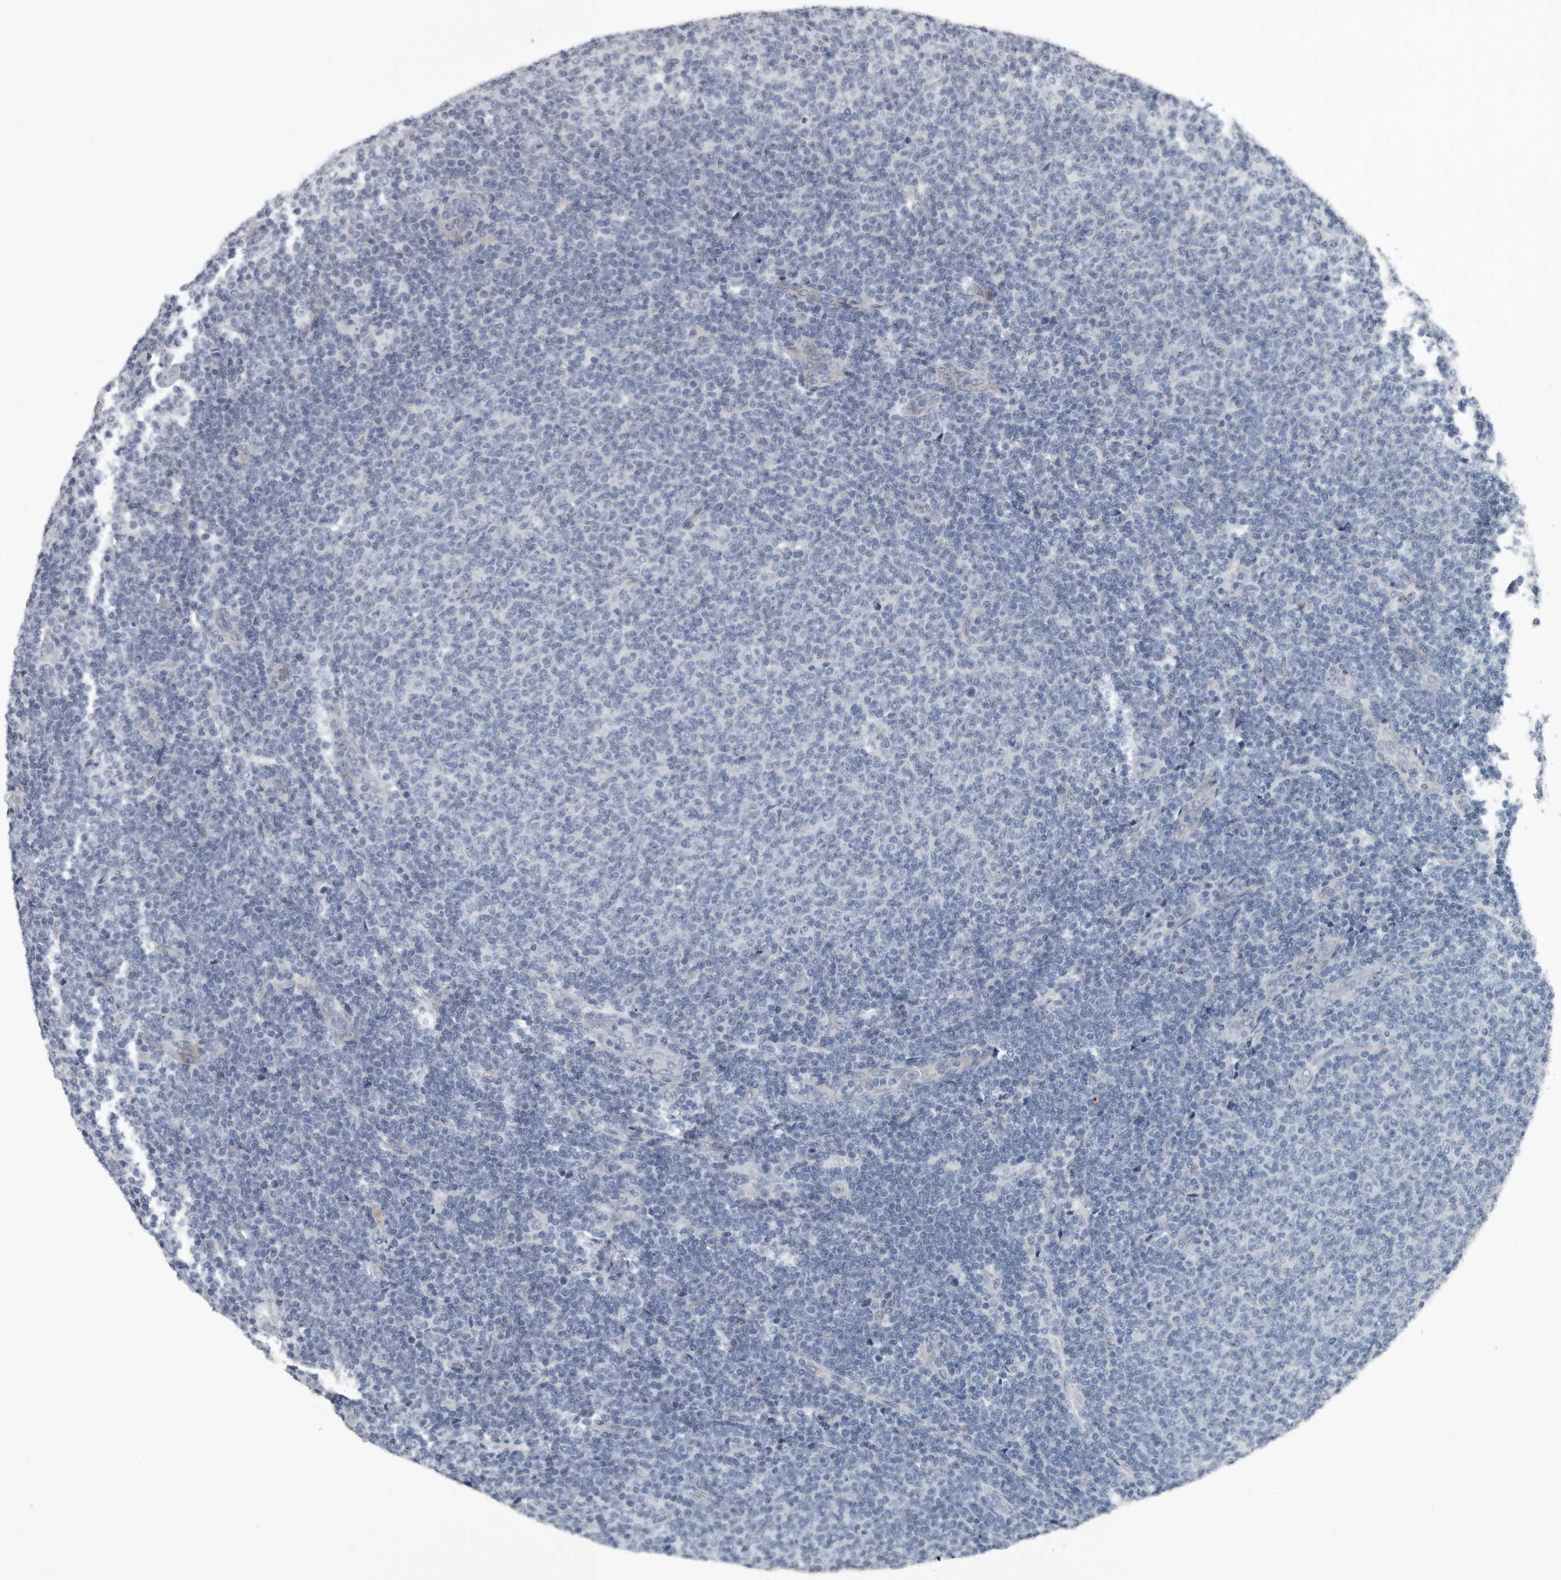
{"staining": {"intensity": "negative", "quantity": "none", "location": "none"}, "tissue": "lymphoma", "cell_type": "Tumor cells", "image_type": "cancer", "snomed": [{"axis": "morphology", "description": "Malignant lymphoma, non-Hodgkin's type, Low grade"}, {"axis": "topography", "description": "Lymph node"}], "caption": "The micrograph demonstrates no staining of tumor cells in low-grade malignant lymphoma, non-Hodgkin's type.", "gene": "DPY19L4", "patient": {"sex": "male", "age": 66}}